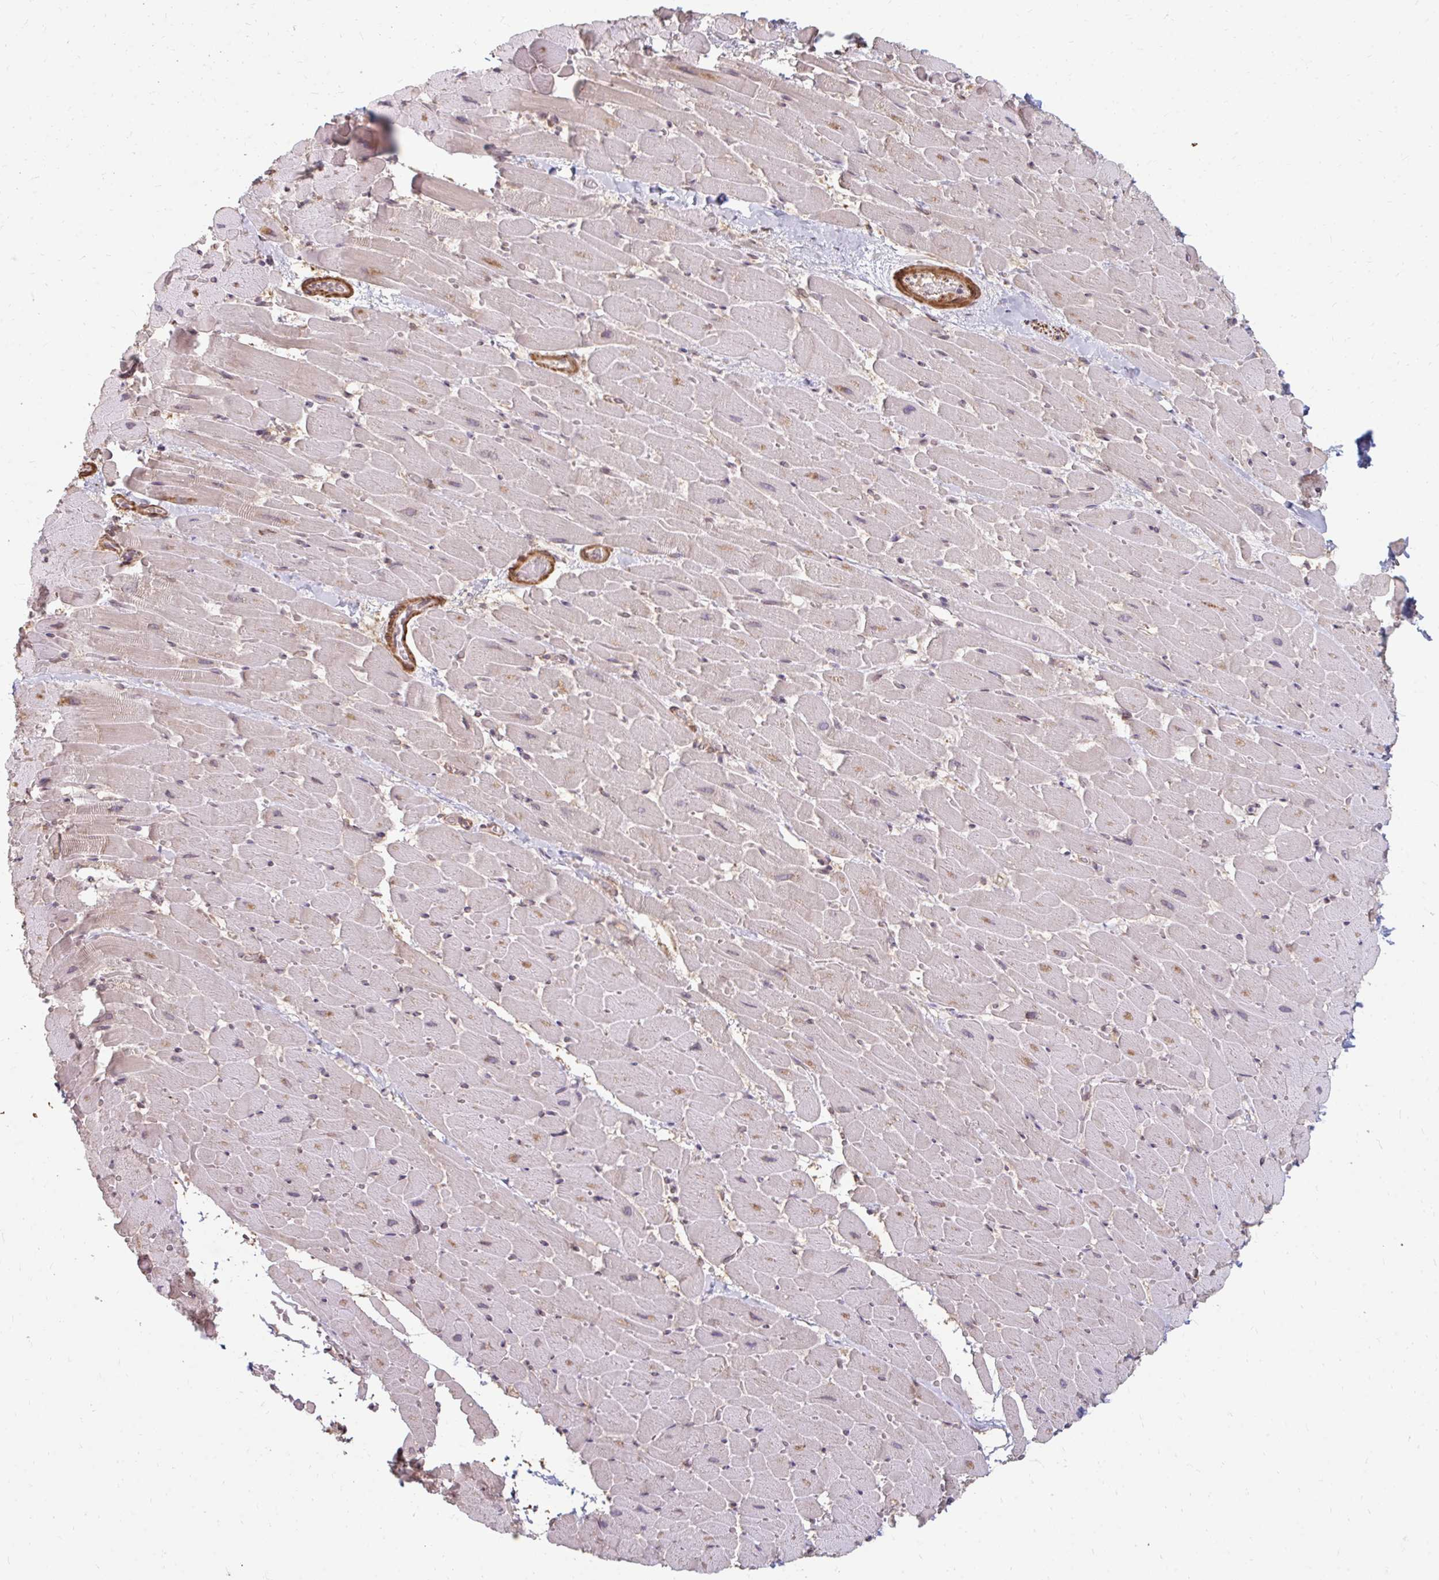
{"staining": {"intensity": "weak", "quantity": "25%-75%", "location": "cytoplasmic/membranous,nuclear"}, "tissue": "heart muscle", "cell_type": "Cardiomyocytes", "image_type": "normal", "snomed": [{"axis": "morphology", "description": "Normal tissue, NOS"}, {"axis": "topography", "description": "Heart"}], "caption": "Heart muscle stained with DAB (3,3'-diaminobenzidine) IHC shows low levels of weak cytoplasmic/membranous,nuclear positivity in about 25%-75% of cardiomyocytes. (DAB IHC with brightfield microscopy, high magnification).", "gene": "GPC5", "patient": {"sex": "male", "age": 37}}